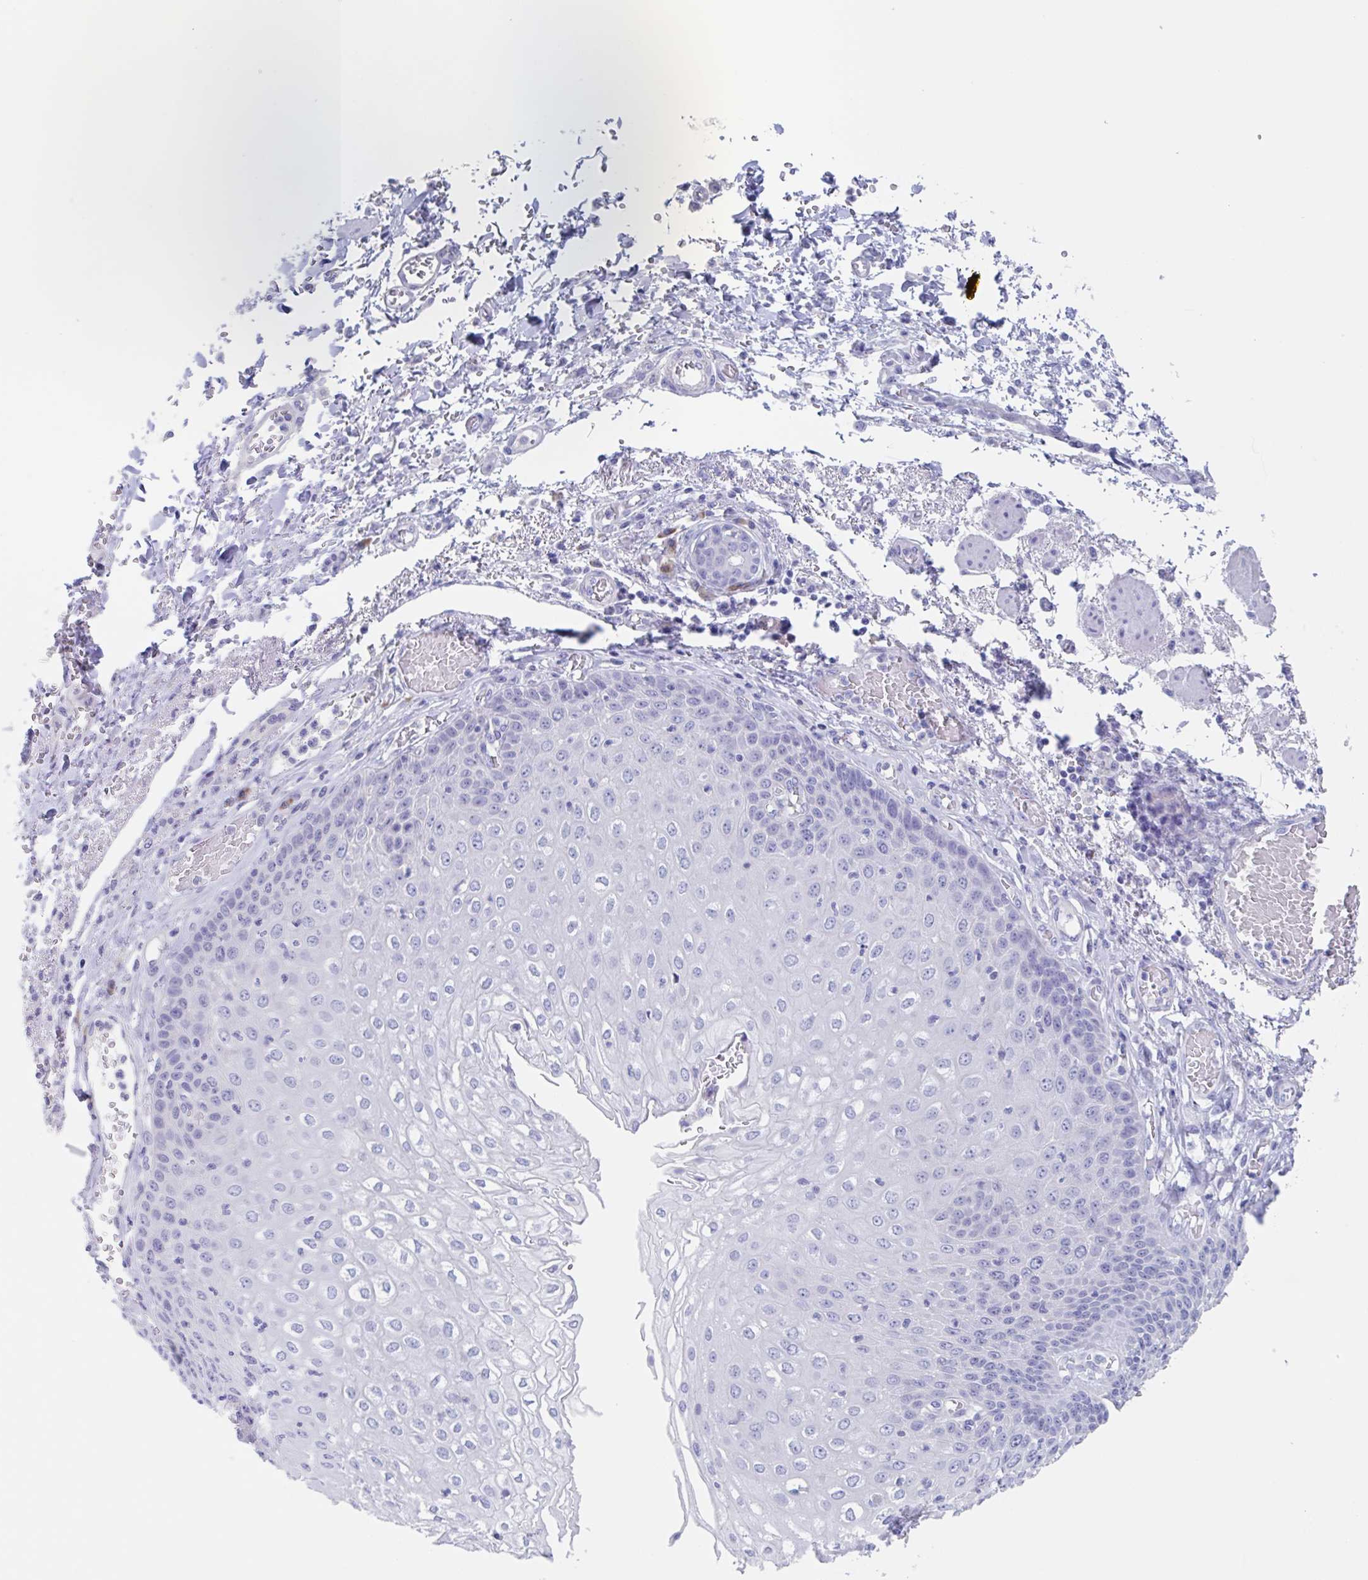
{"staining": {"intensity": "negative", "quantity": "none", "location": "none"}, "tissue": "esophagus", "cell_type": "Squamous epithelial cells", "image_type": "normal", "snomed": [{"axis": "morphology", "description": "Normal tissue, NOS"}, {"axis": "morphology", "description": "Adenocarcinoma, NOS"}, {"axis": "topography", "description": "Esophagus"}], "caption": "DAB (3,3'-diaminobenzidine) immunohistochemical staining of unremarkable human esophagus demonstrates no significant positivity in squamous epithelial cells.", "gene": "NOXRED1", "patient": {"sex": "male", "age": 81}}